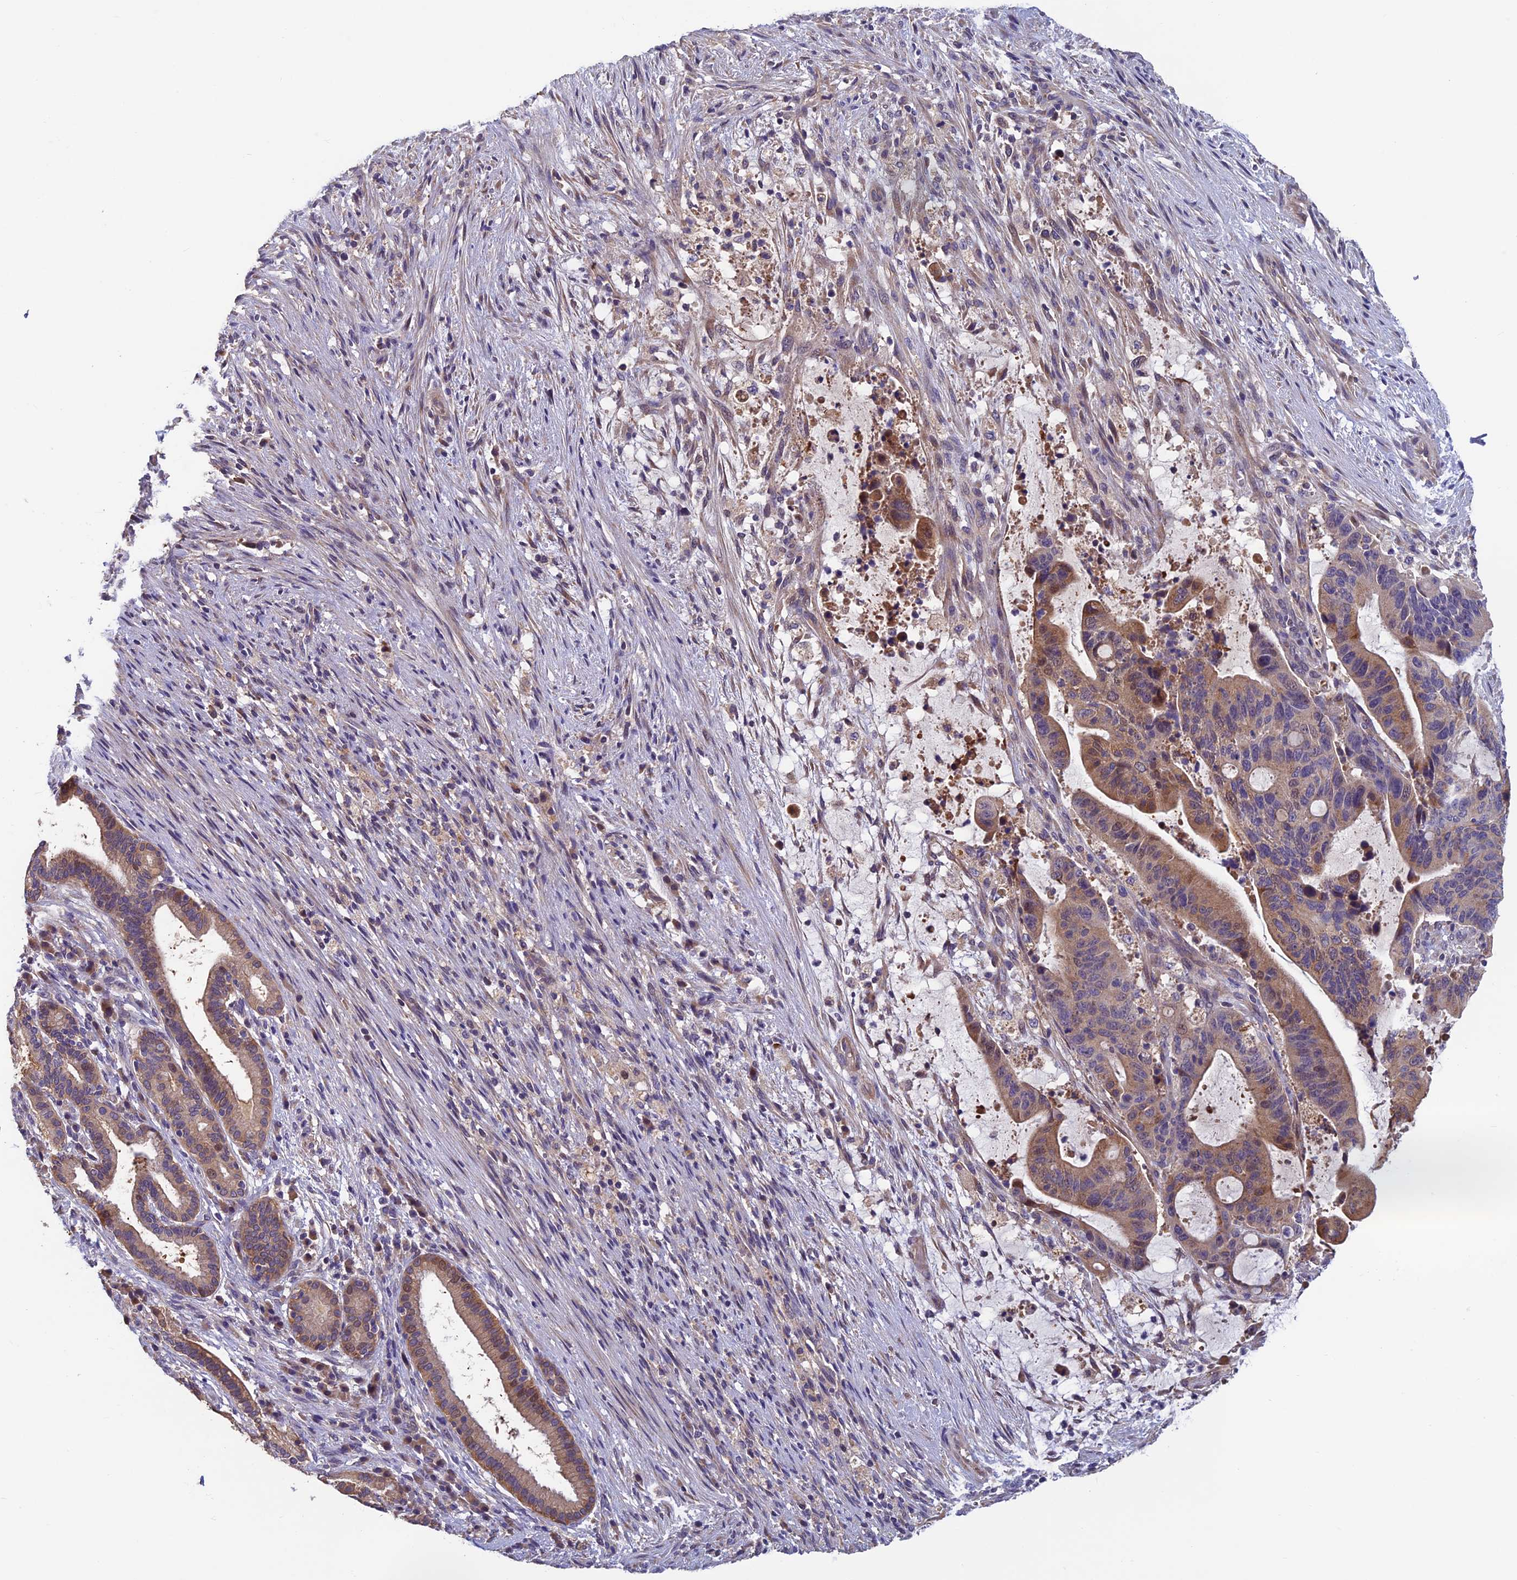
{"staining": {"intensity": "weak", "quantity": ">75%", "location": "cytoplasmic/membranous"}, "tissue": "liver cancer", "cell_type": "Tumor cells", "image_type": "cancer", "snomed": [{"axis": "morphology", "description": "Normal tissue, NOS"}, {"axis": "morphology", "description": "Cholangiocarcinoma"}, {"axis": "topography", "description": "Liver"}, {"axis": "topography", "description": "Peripheral nerve tissue"}], "caption": "A high-resolution histopathology image shows IHC staining of liver cholangiocarcinoma, which shows weak cytoplasmic/membranous staining in approximately >75% of tumor cells.", "gene": "HECA", "patient": {"sex": "female", "age": 73}}